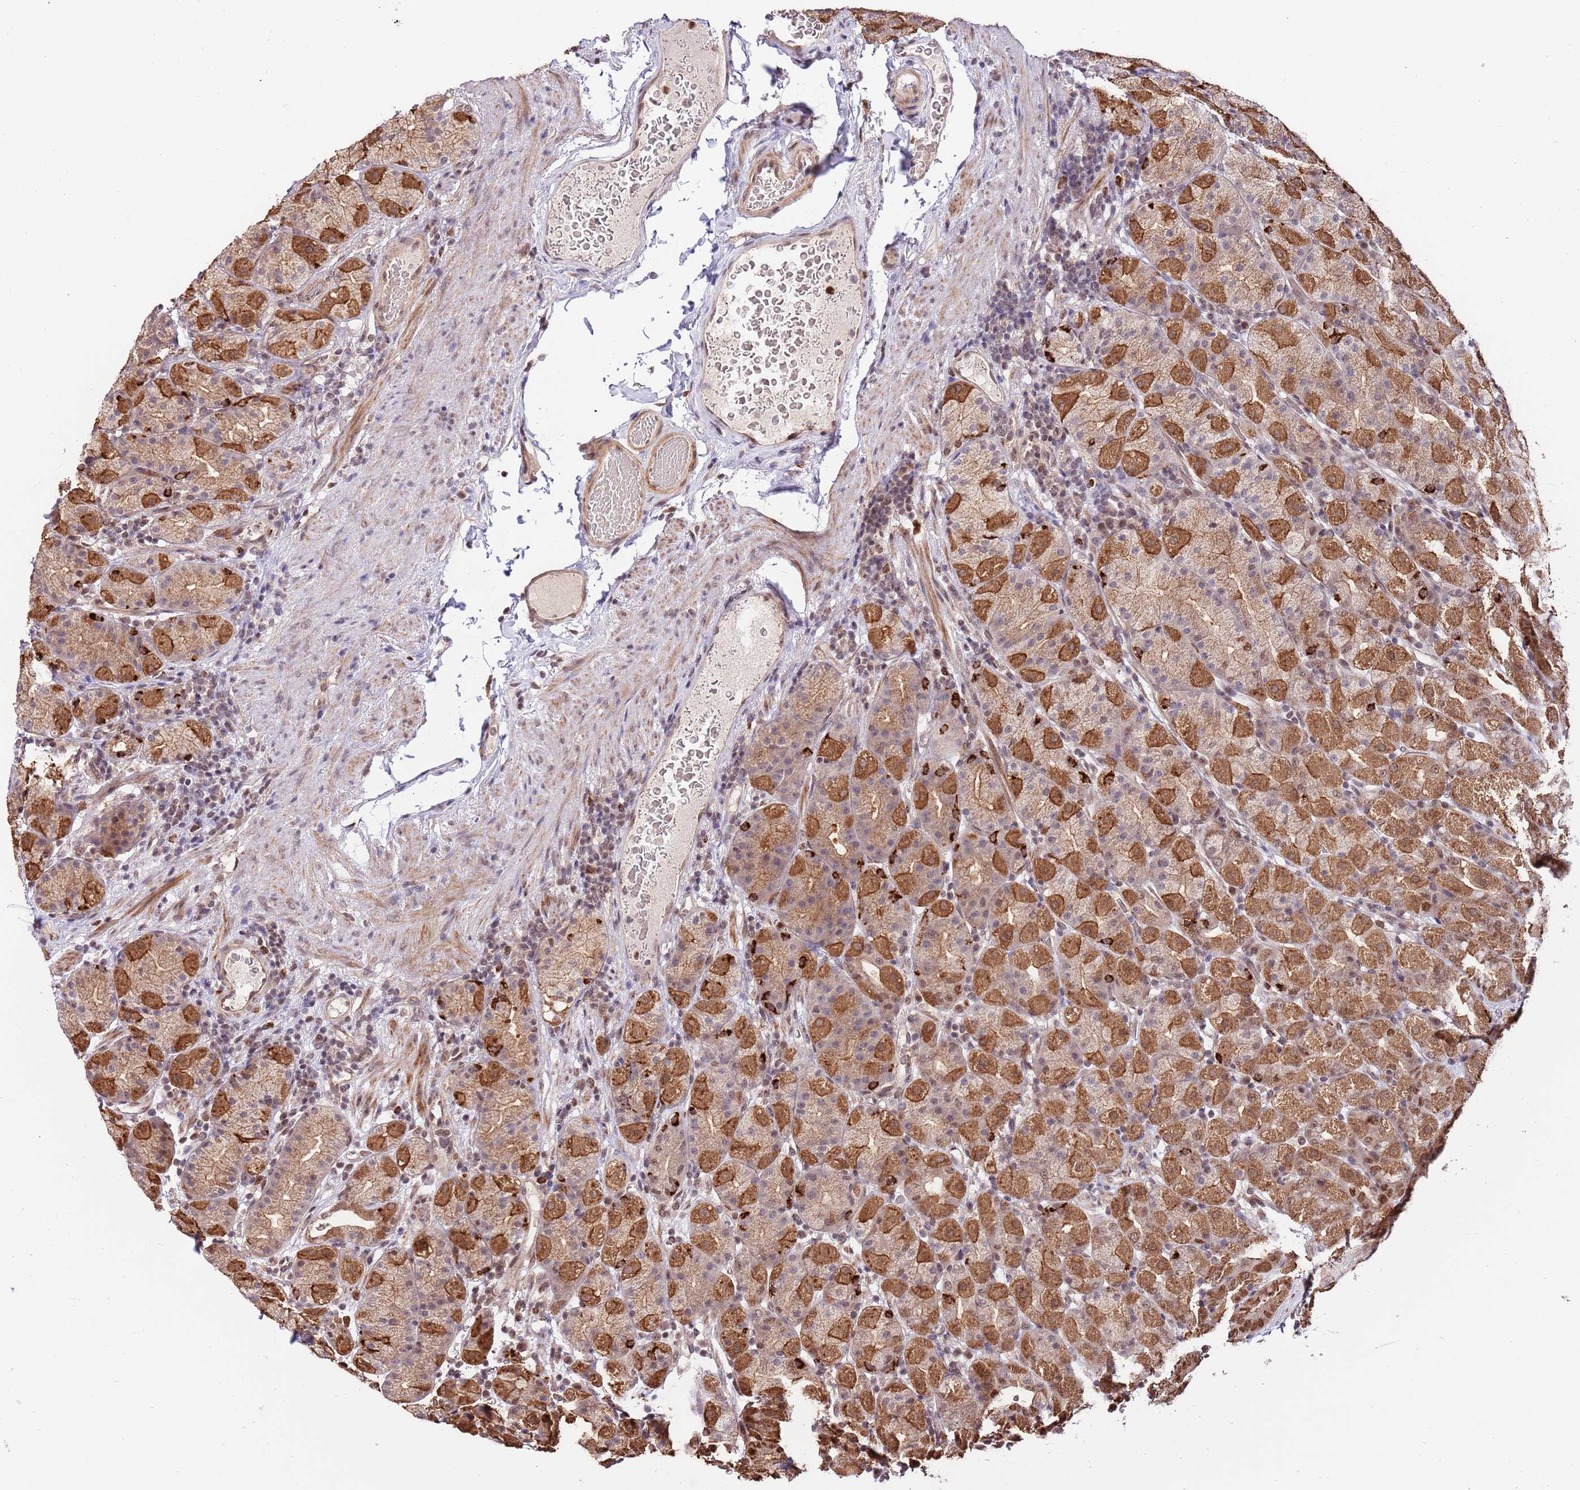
{"staining": {"intensity": "moderate", "quantity": ">75%", "location": "cytoplasmic/membranous,nuclear"}, "tissue": "stomach", "cell_type": "Glandular cells", "image_type": "normal", "snomed": [{"axis": "morphology", "description": "Normal tissue, NOS"}, {"axis": "topography", "description": "Stomach, upper"}, {"axis": "topography", "description": "Stomach"}], "caption": "Glandular cells demonstrate moderate cytoplasmic/membranous,nuclear positivity in about >75% of cells in unremarkable stomach.", "gene": "RIF1", "patient": {"sex": "male", "age": 68}}